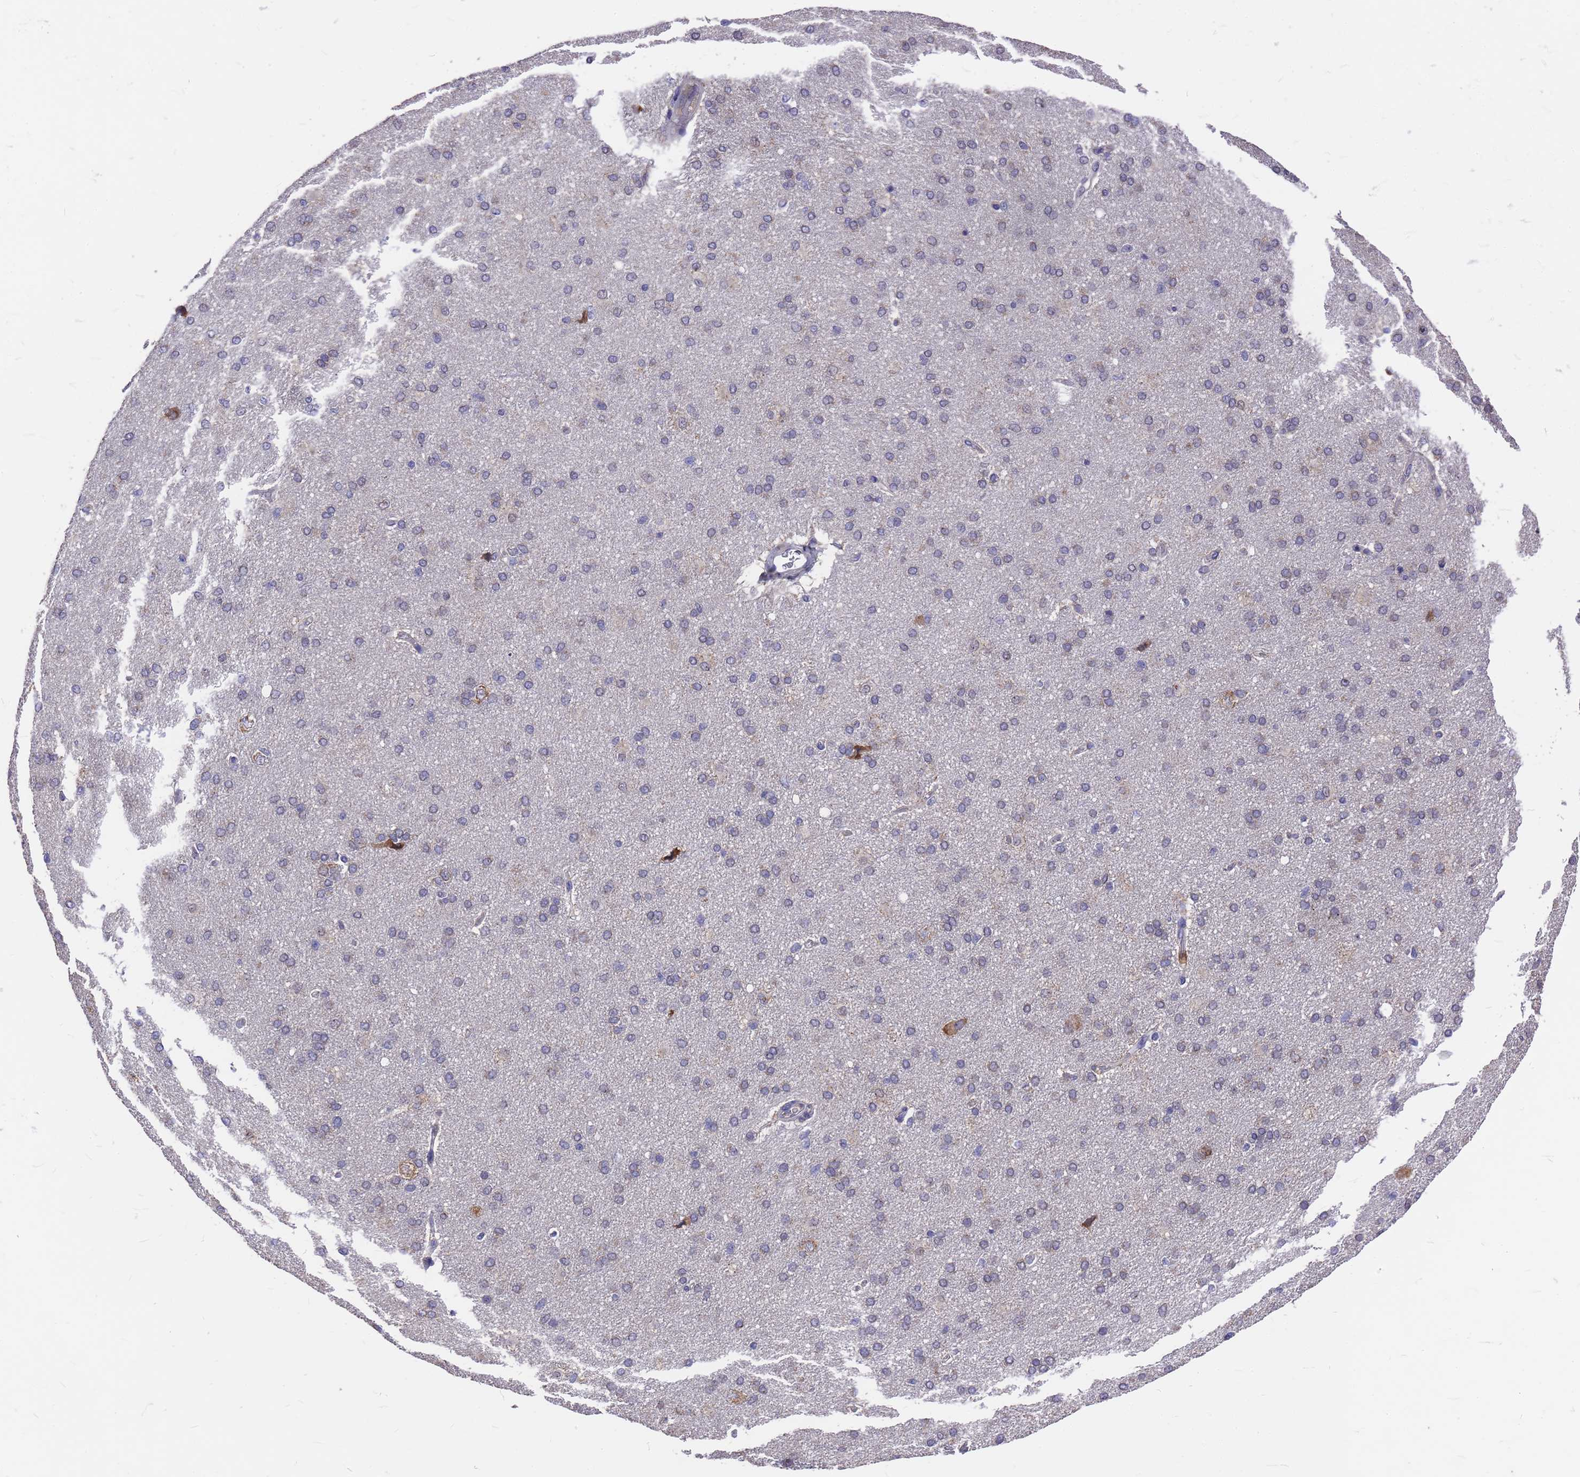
{"staining": {"intensity": "negative", "quantity": "none", "location": "none"}, "tissue": "cerebral cortex", "cell_type": "Endothelial cells", "image_type": "normal", "snomed": [{"axis": "morphology", "description": "Normal tissue, NOS"}, {"axis": "topography", "description": "Cerebral cortex"}], "caption": "This histopathology image is of benign cerebral cortex stained with immunohistochemistry (IHC) to label a protein in brown with the nuclei are counter-stained blue. There is no staining in endothelial cells.", "gene": "ZNF717", "patient": {"sex": "male", "age": 62}}